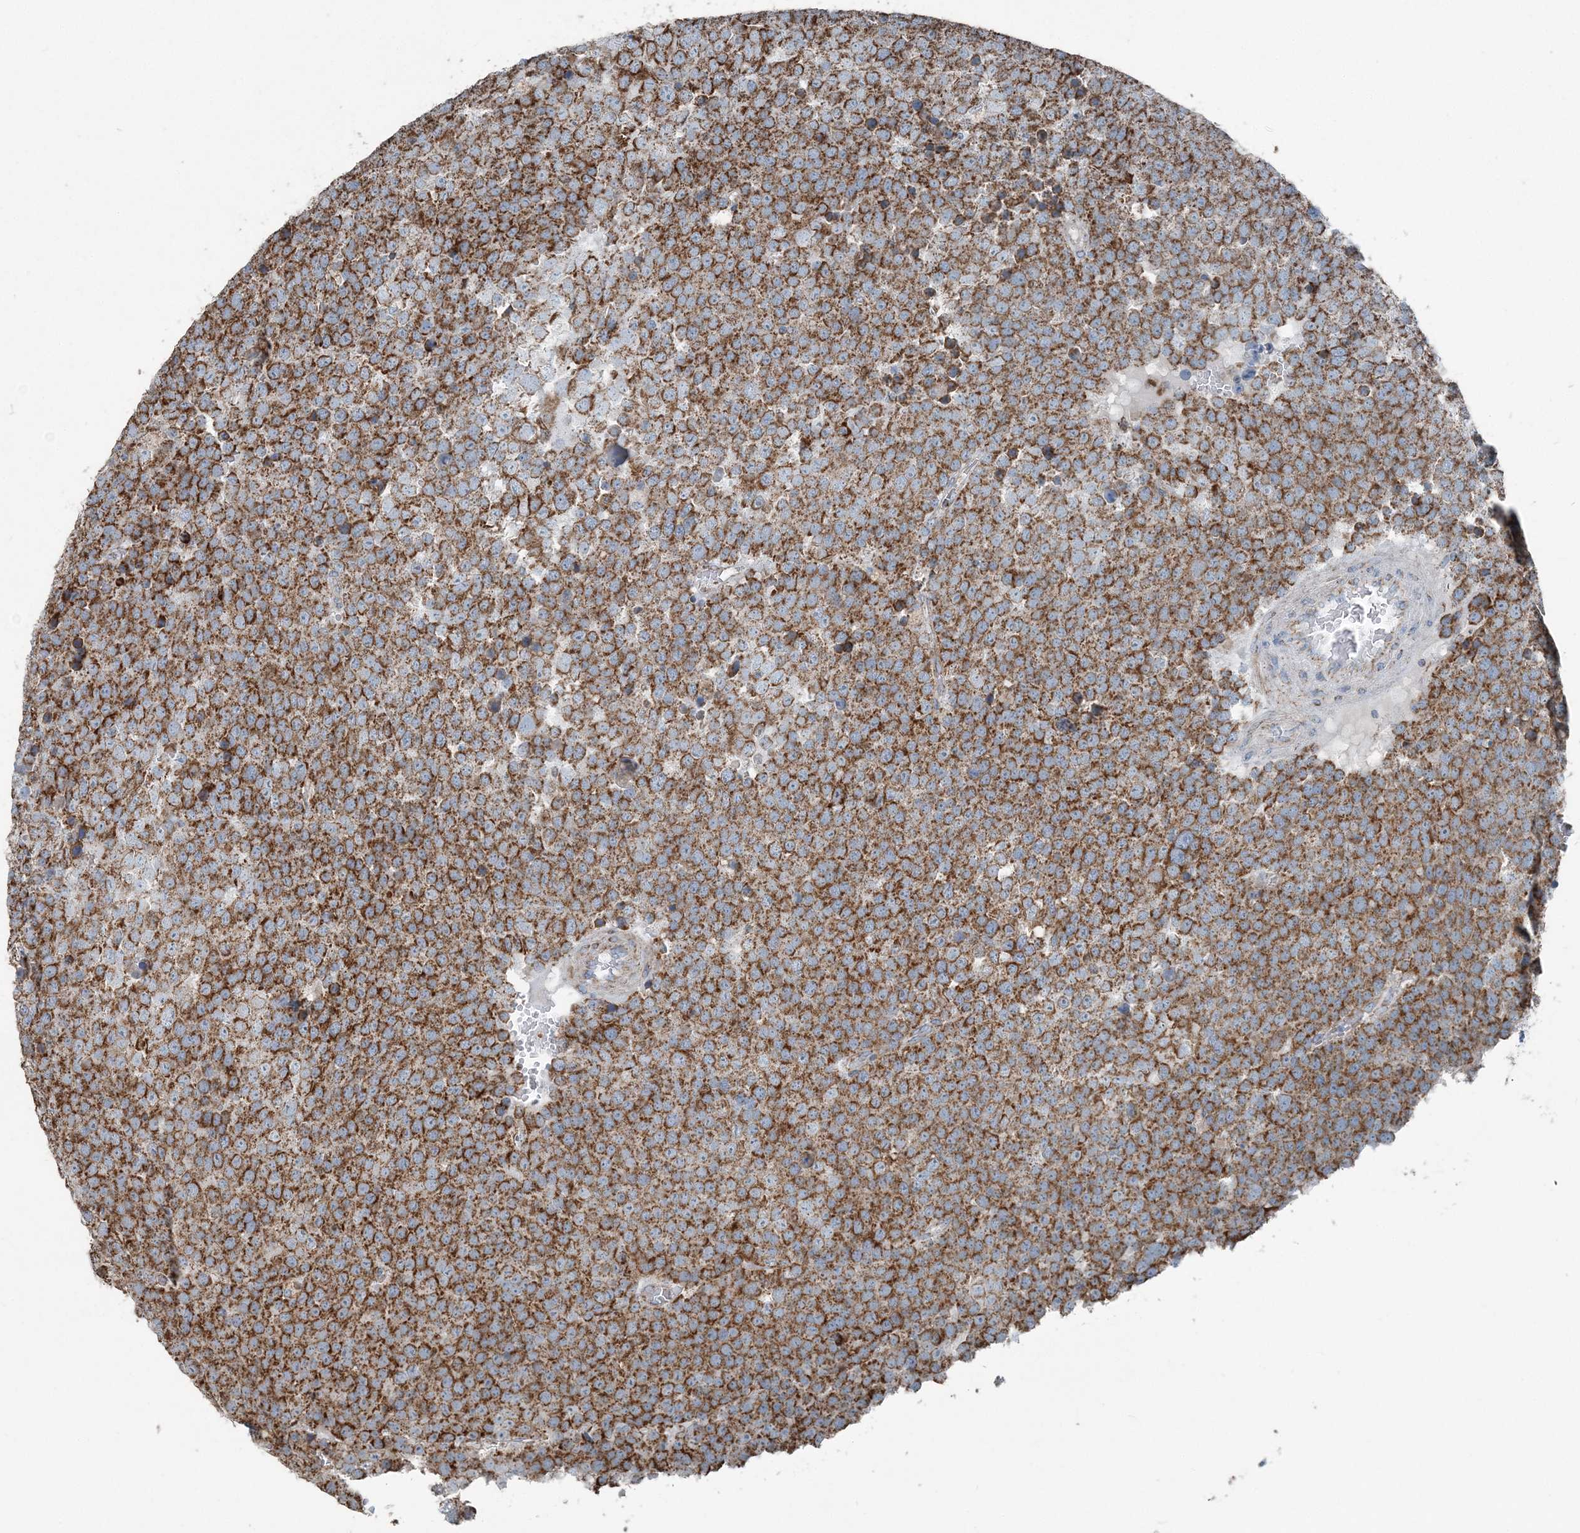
{"staining": {"intensity": "strong", "quantity": ">75%", "location": "cytoplasmic/membranous"}, "tissue": "testis cancer", "cell_type": "Tumor cells", "image_type": "cancer", "snomed": [{"axis": "morphology", "description": "Seminoma, NOS"}, {"axis": "topography", "description": "Testis"}], "caption": "High-power microscopy captured an IHC photomicrograph of seminoma (testis), revealing strong cytoplasmic/membranous positivity in approximately >75% of tumor cells. Nuclei are stained in blue.", "gene": "SUCLG1", "patient": {"sex": "male", "age": 71}}